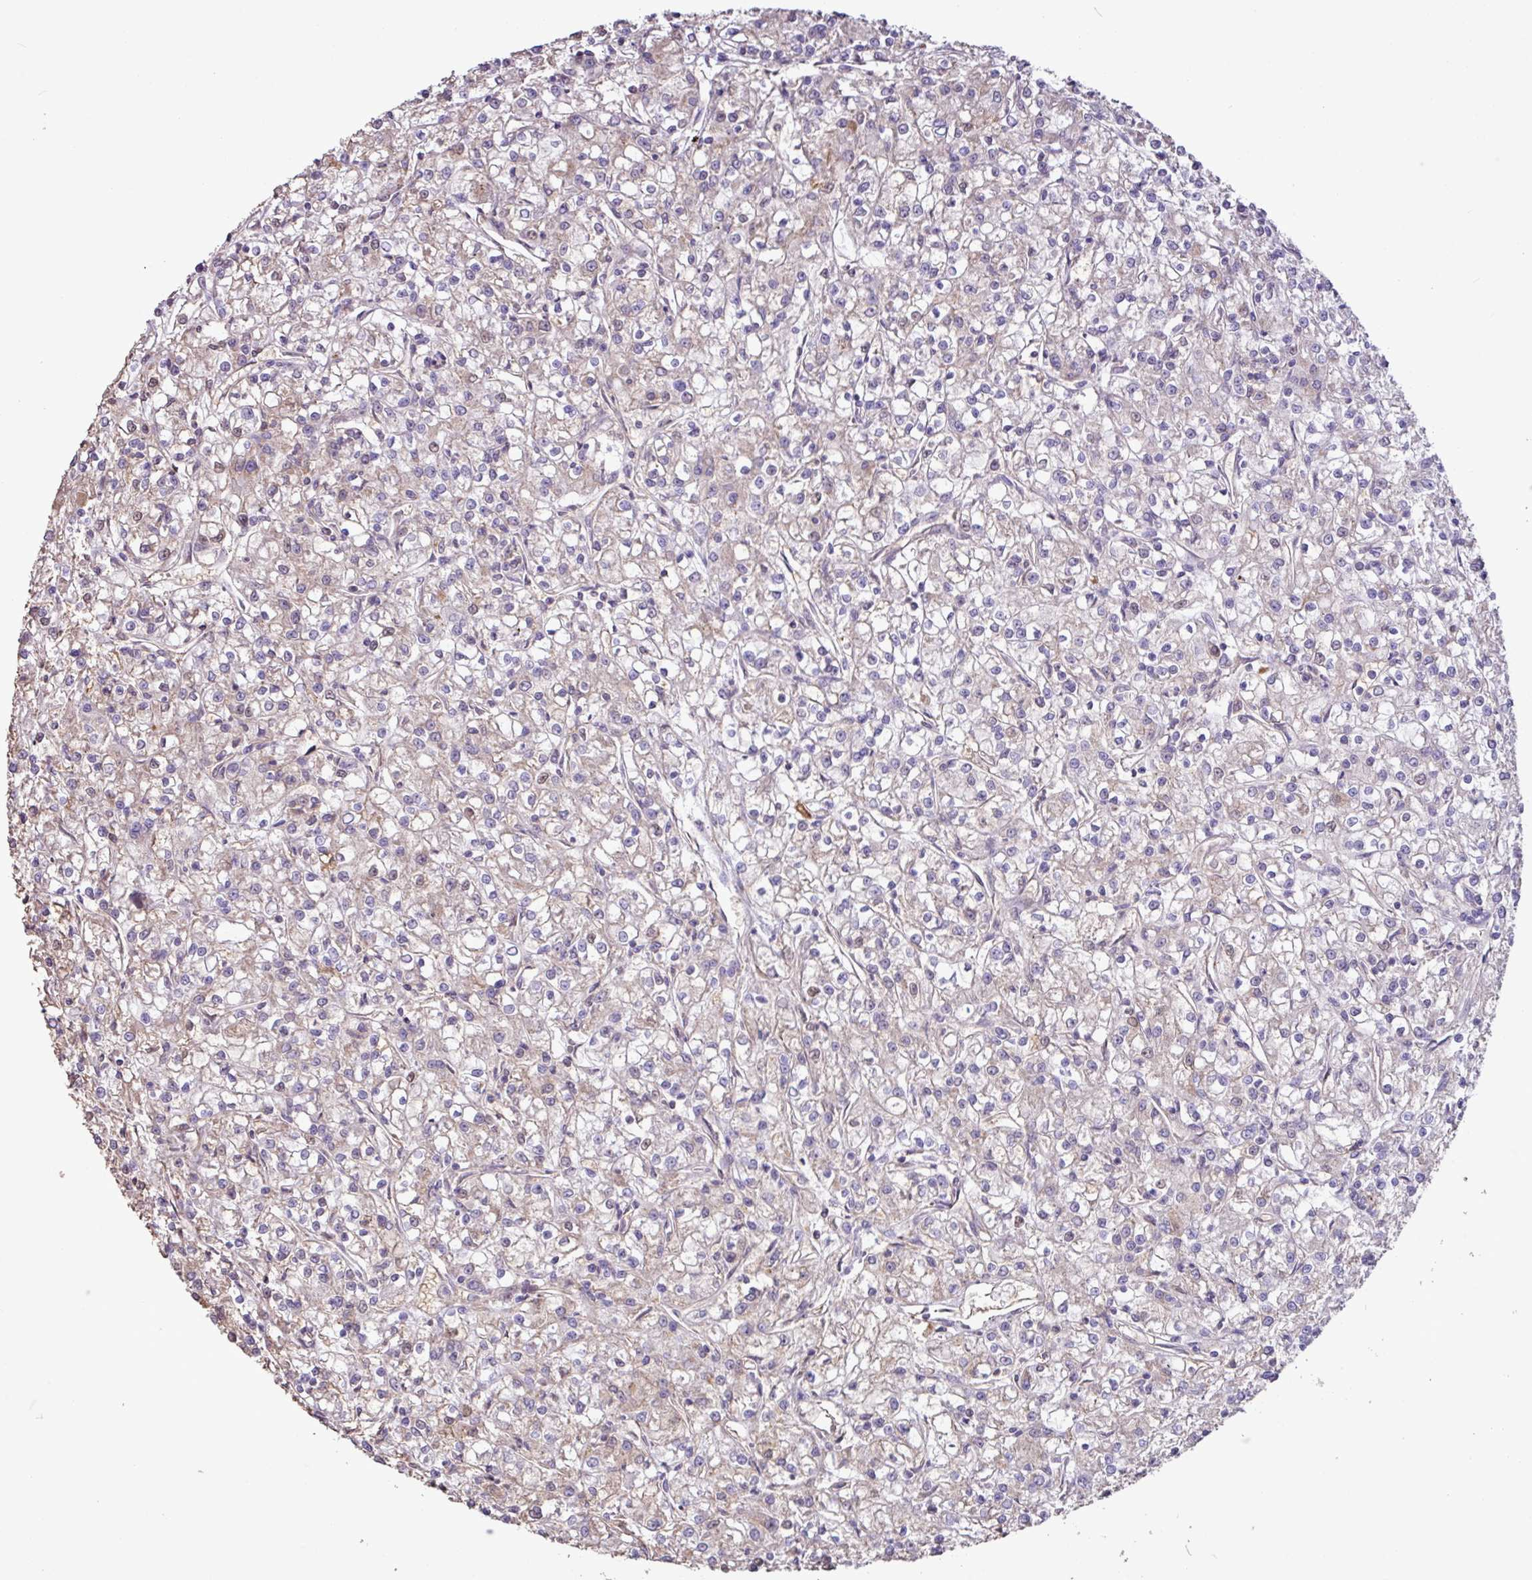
{"staining": {"intensity": "negative", "quantity": "none", "location": "none"}, "tissue": "renal cancer", "cell_type": "Tumor cells", "image_type": "cancer", "snomed": [{"axis": "morphology", "description": "Adenocarcinoma, NOS"}, {"axis": "topography", "description": "Kidney"}], "caption": "Immunohistochemistry micrograph of neoplastic tissue: human adenocarcinoma (renal) stained with DAB reveals no significant protein expression in tumor cells. (DAB IHC with hematoxylin counter stain).", "gene": "L3MBTL3", "patient": {"sex": "female", "age": 59}}